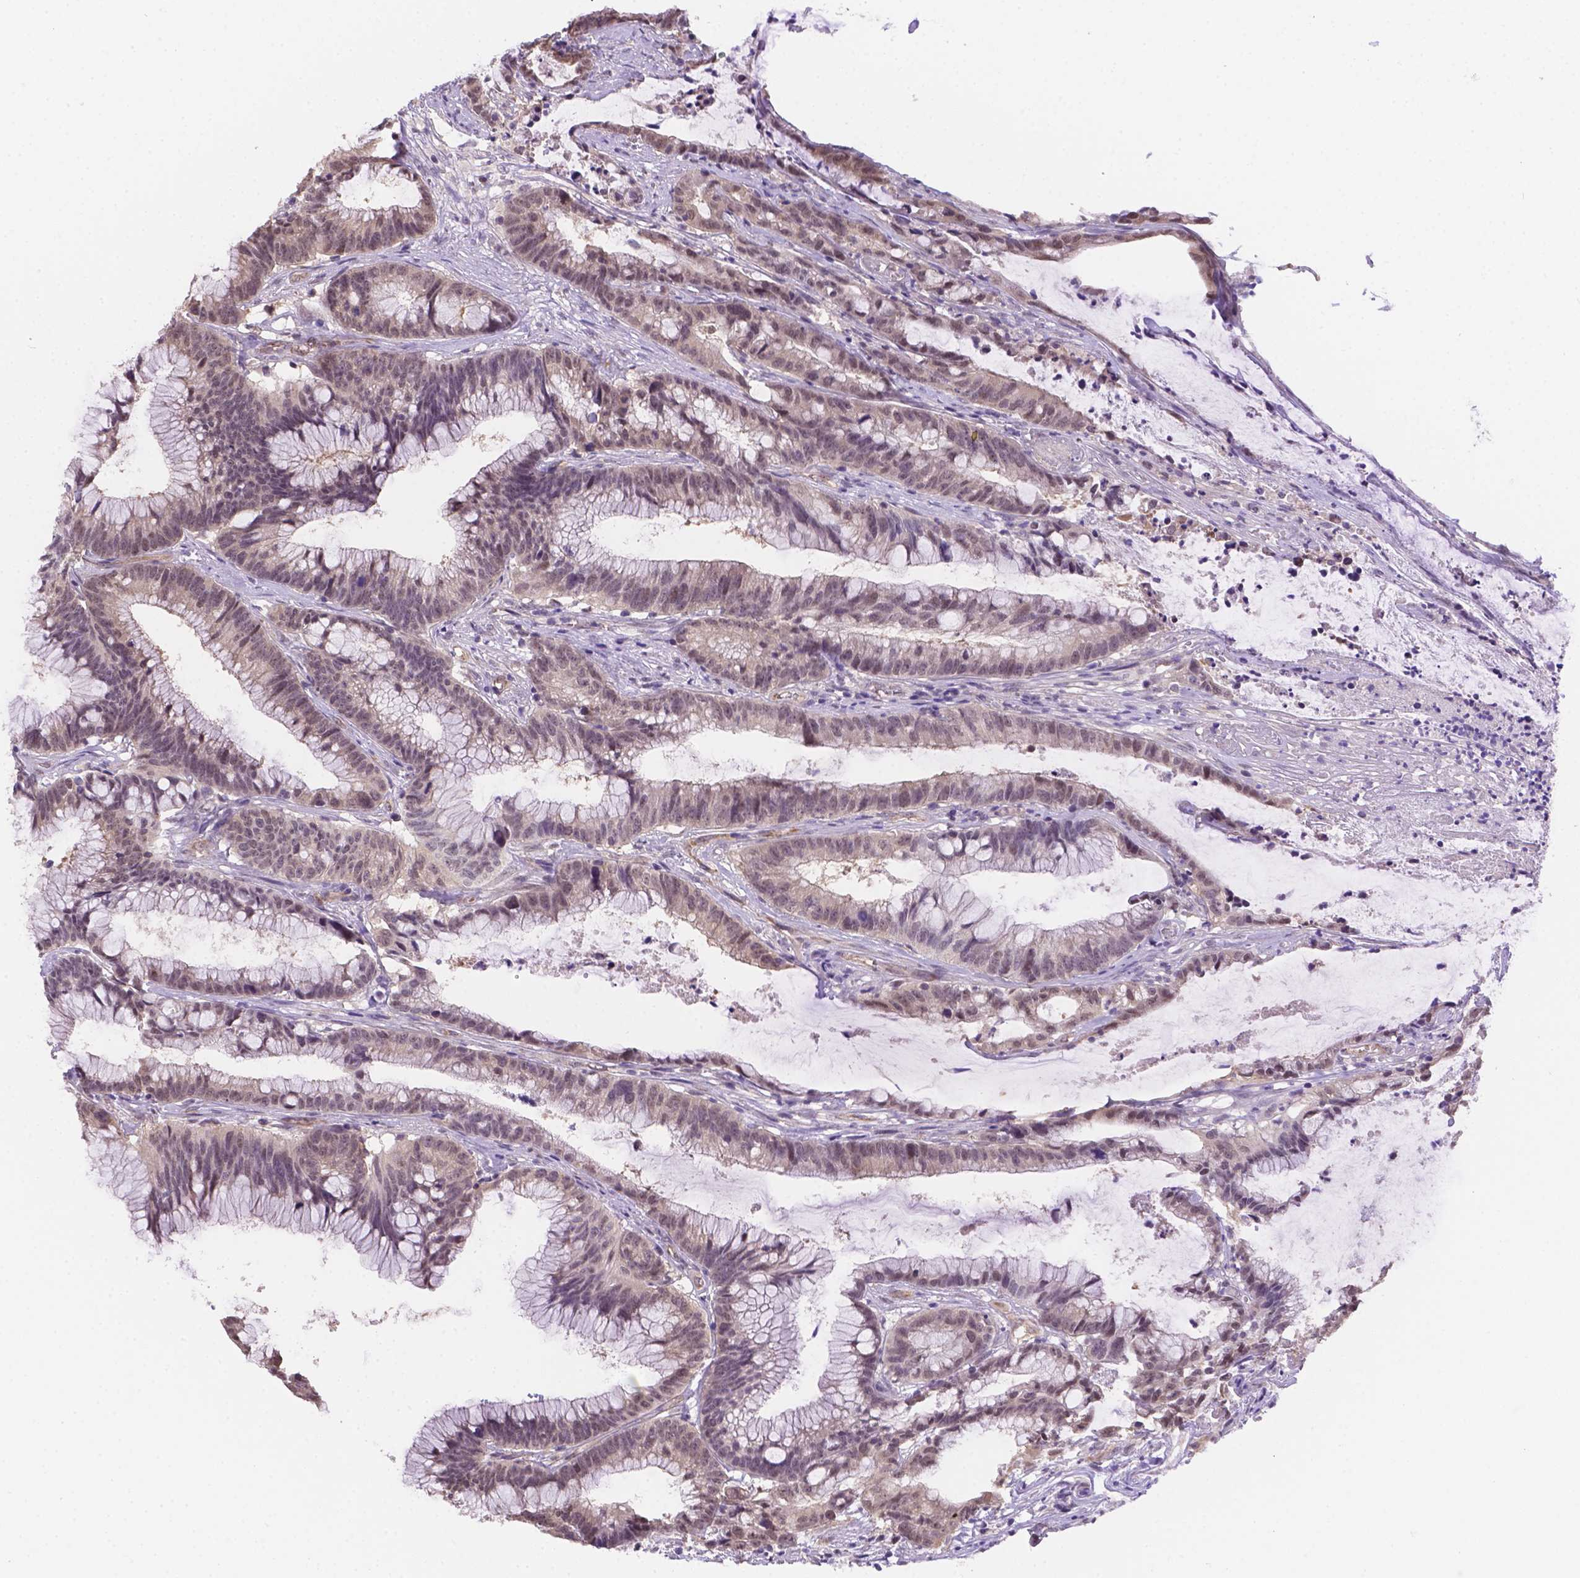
{"staining": {"intensity": "negative", "quantity": "none", "location": "none"}, "tissue": "colorectal cancer", "cell_type": "Tumor cells", "image_type": "cancer", "snomed": [{"axis": "morphology", "description": "Adenocarcinoma, NOS"}, {"axis": "topography", "description": "Colon"}], "caption": "Image shows no protein positivity in tumor cells of colorectal adenocarcinoma tissue.", "gene": "NXPE2", "patient": {"sex": "female", "age": 78}}